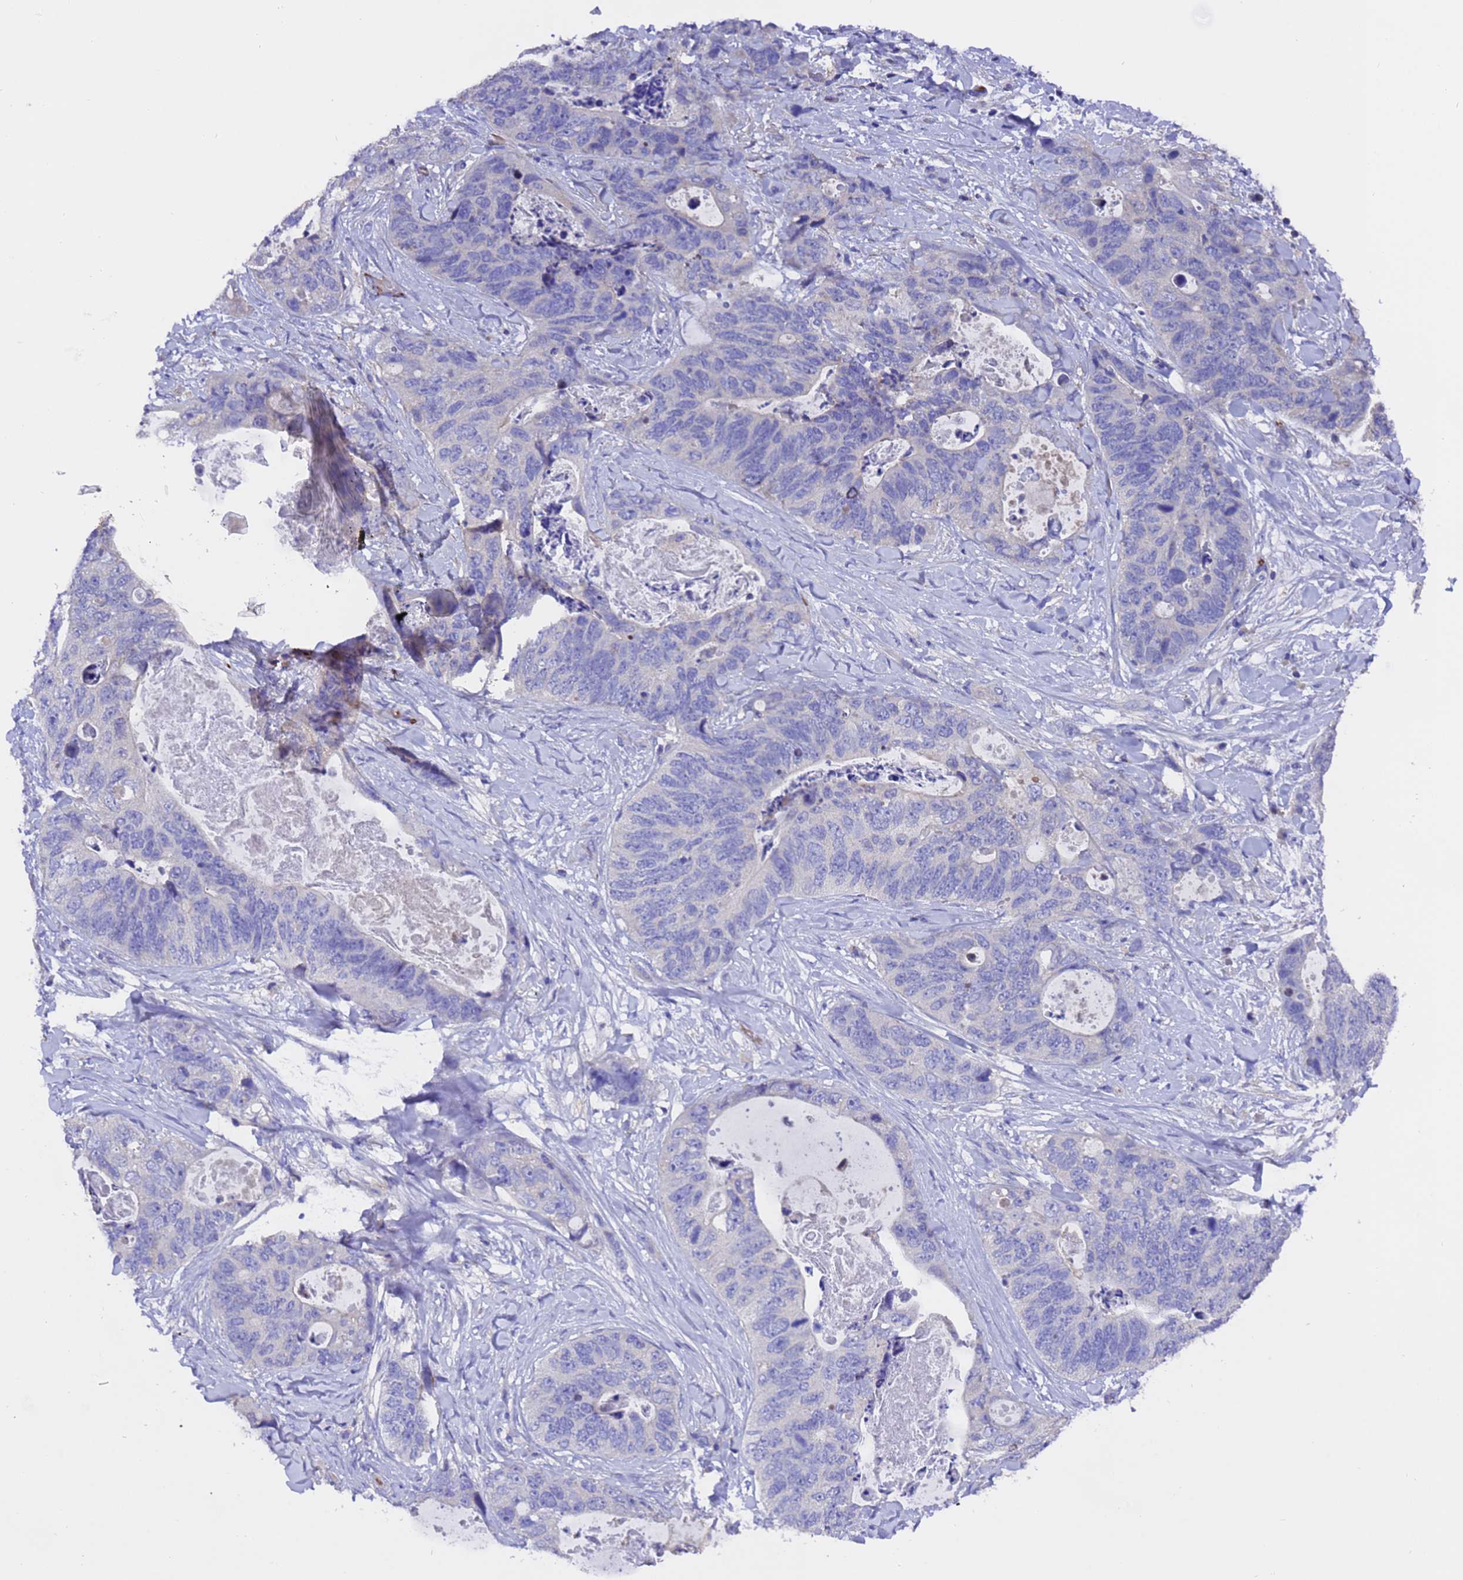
{"staining": {"intensity": "negative", "quantity": "none", "location": "none"}, "tissue": "stomach cancer", "cell_type": "Tumor cells", "image_type": "cancer", "snomed": [{"axis": "morphology", "description": "Adenocarcinoma, NOS"}, {"axis": "topography", "description": "Stomach"}], "caption": "IHC micrograph of stomach cancer (adenocarcinoma) stained for a protein (brown), which shows no expression in tumor cells.", "gene": "ELP6", "patient": {"sex": "female", "age": 89}}